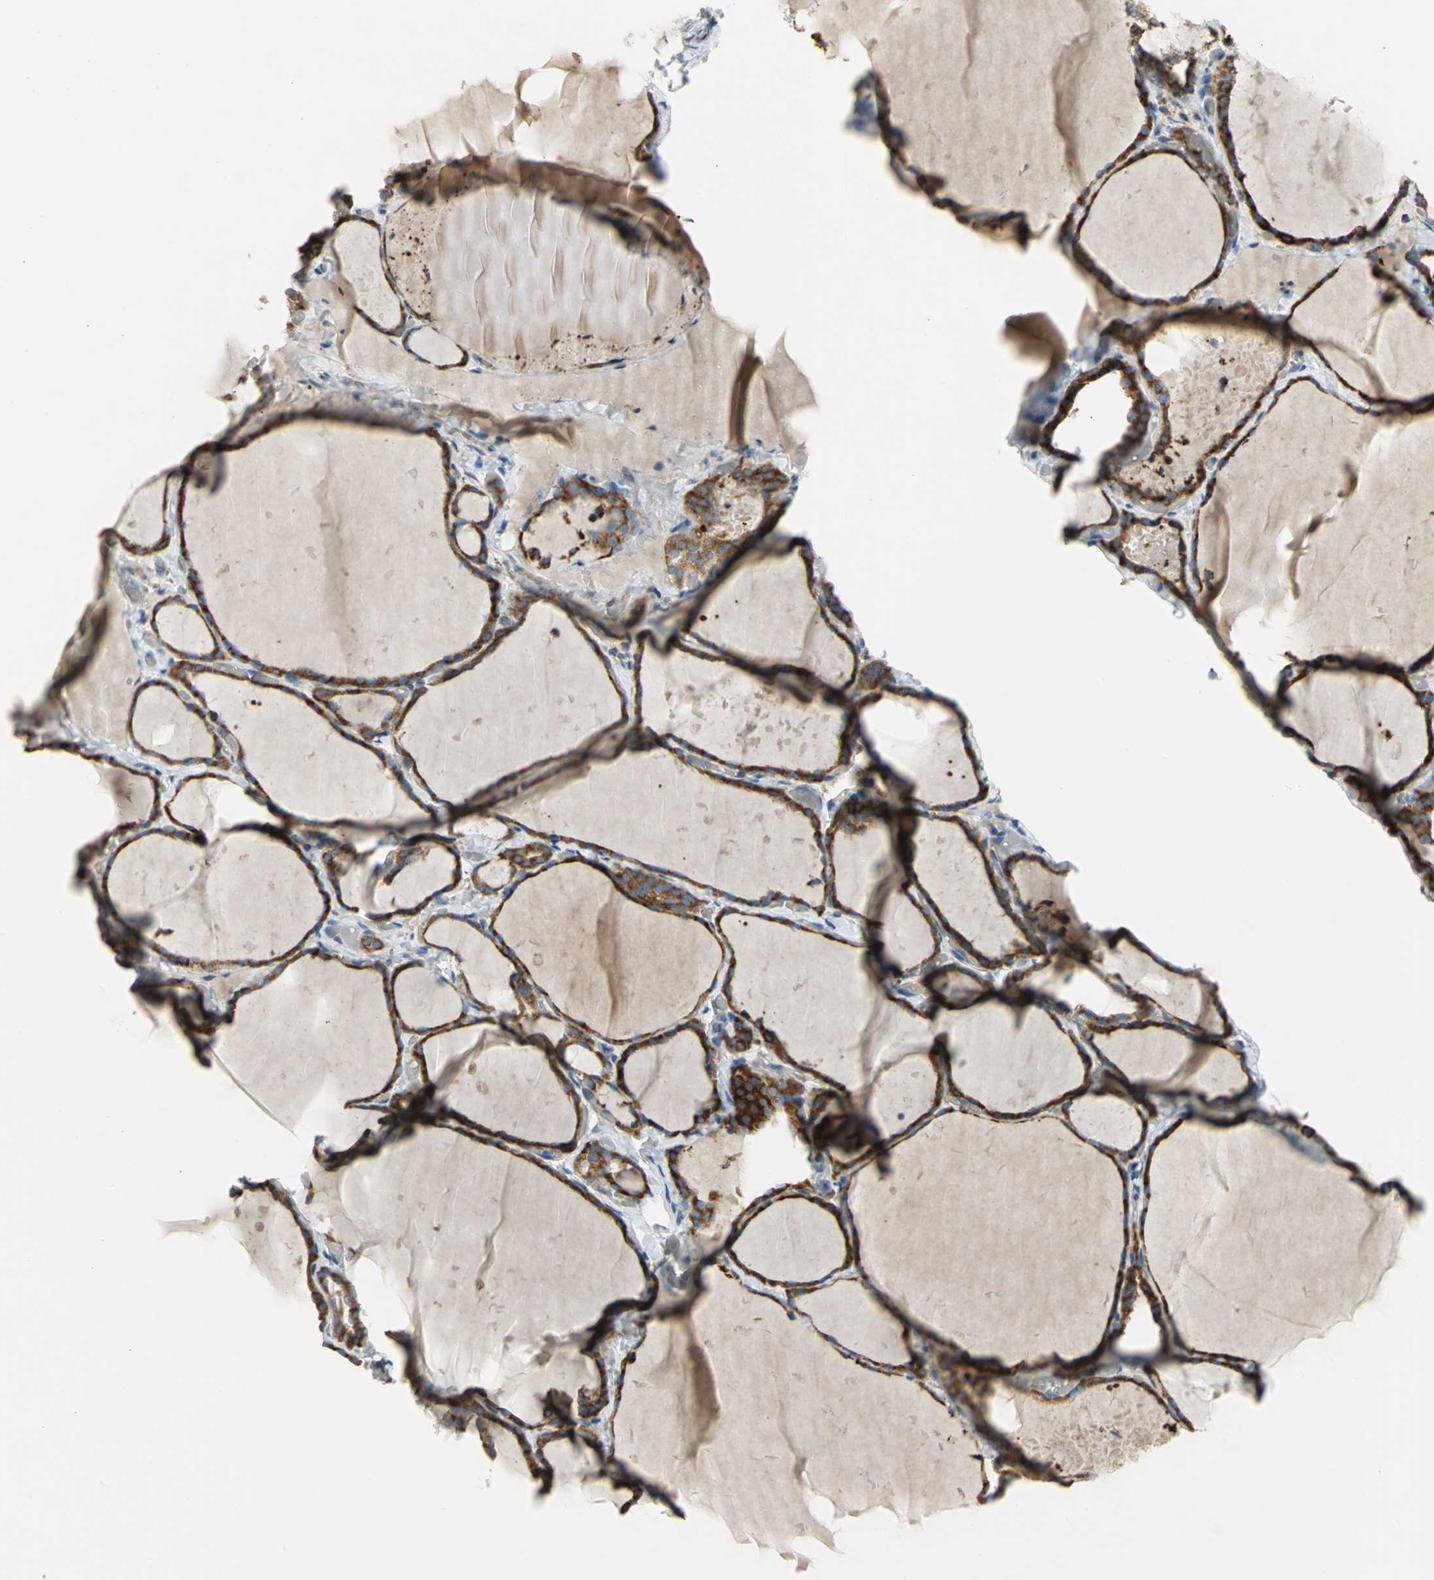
{"staining": {"intensity": "strong", "quantity": ">75%", "location": "cytoplasmic/membranous"}, "tissue": "thyroid gland", "cell_type": "Glandular cells", "image_type": "normal", "snomed": [{"axis": "morphology", "description": "Normal tissue, NOS"}, {"axis": "topography", "description": "Thyroid gland"}], "caption": "Protein expression analysis of normal human thyroid gland reveals strong cytoplasmic/membranous expression in approximately >75% of glandular cells. (DAB IHC with brightfield microscopy, high magnification).", "gene": "TULP4", "patient": {"sex": "female", "age": 22}}